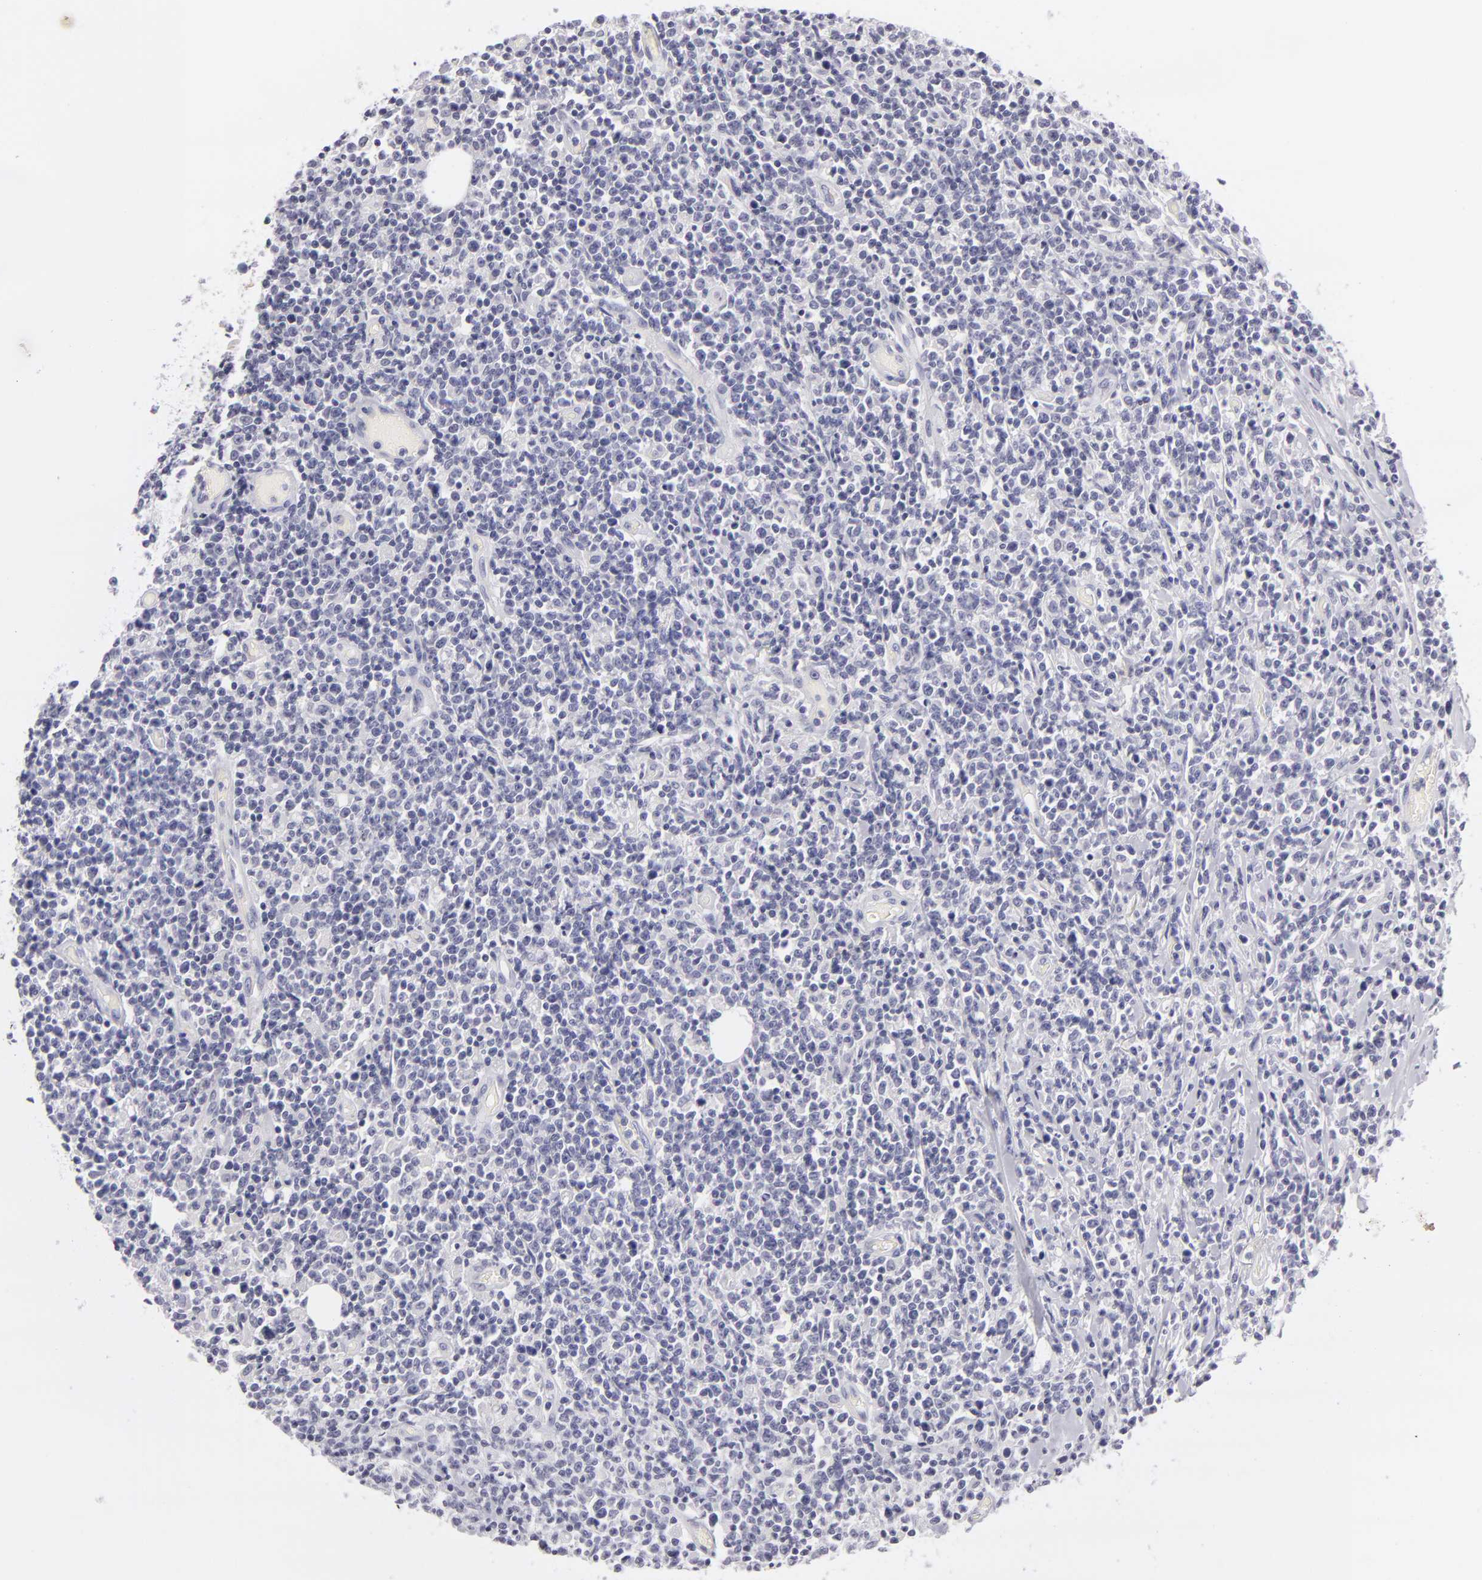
{"staining": {"intensity": "negative", "quantity": "none", "location": "none"}, "tissue": "lymphoma", "cell_type": "Tumor cells", "image_type": "cancer", "snomed": [{"axis": "morphology", "description": "Malignant lymphoma, non-Hodgkin's type, High grade"}, {"axis": "topography", "description": "Colon"}], "caption": "High power microscopy histopathology image of an IHC photomicrograph of high-grade malignant lymphoma, non-Hodgkin's type, revealing no significant staining in tumor cells.", "gene": "TNNC1", "patient": {"sex": "male", "age": 82}}